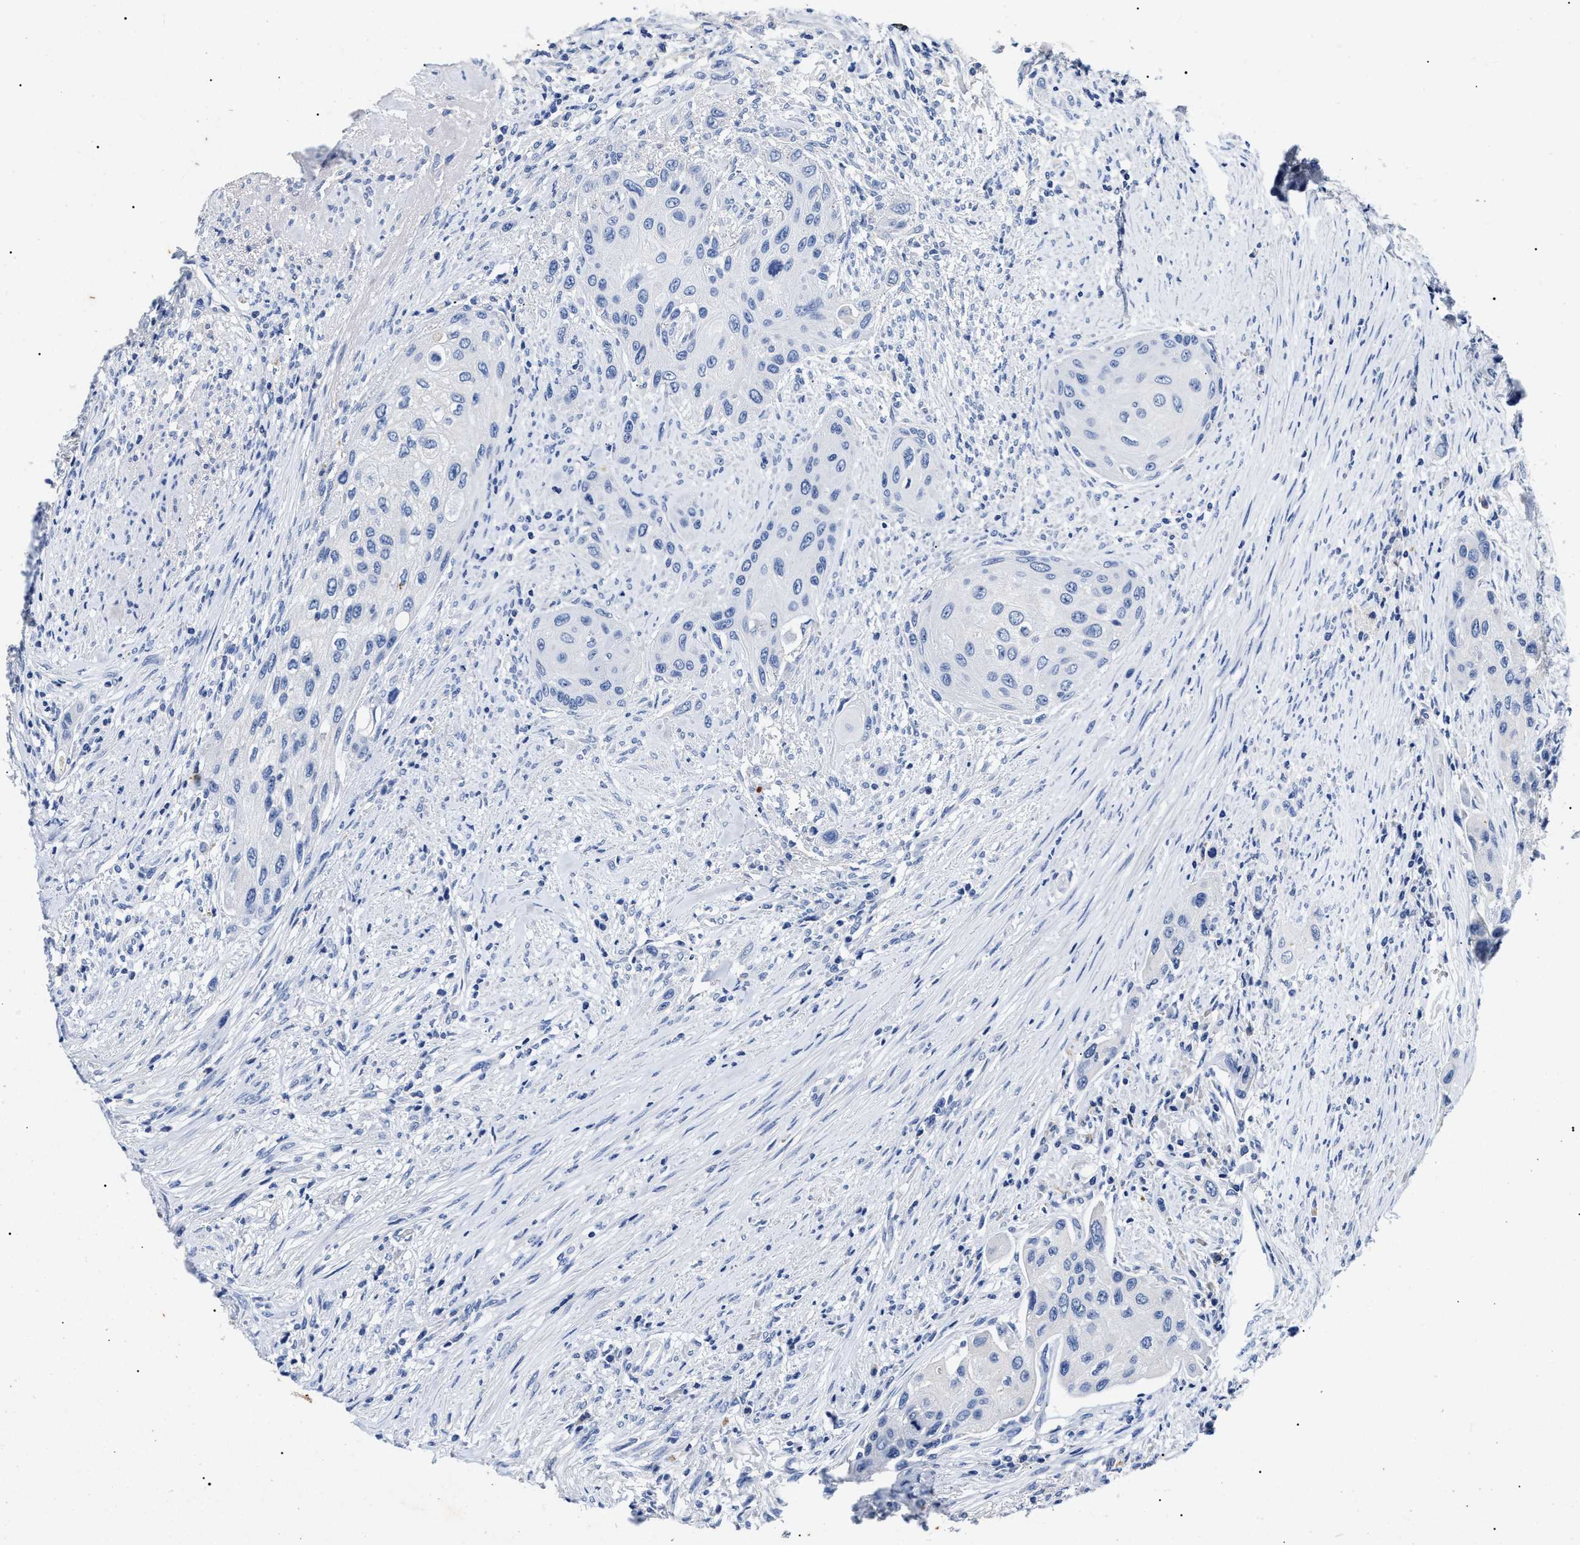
{"staining": {"intensity": "negative", "quantity": "none", "location": "none"}, "tissue": "urothelial cancer", "cell_type": "Tumor cells", "image_type": "cancer", "snomed": [{"axis": "morphology", "description": "Urothelial carcinoma, High grade"}, {"axis": "topography", "description": "Urinary bladder"}], "caption": "Tumor cells show no significant protein expression in high-grade urothelial carcinoma.", "gene": "LRRC8E", "patient": {"sex": "female", "age": 56}}